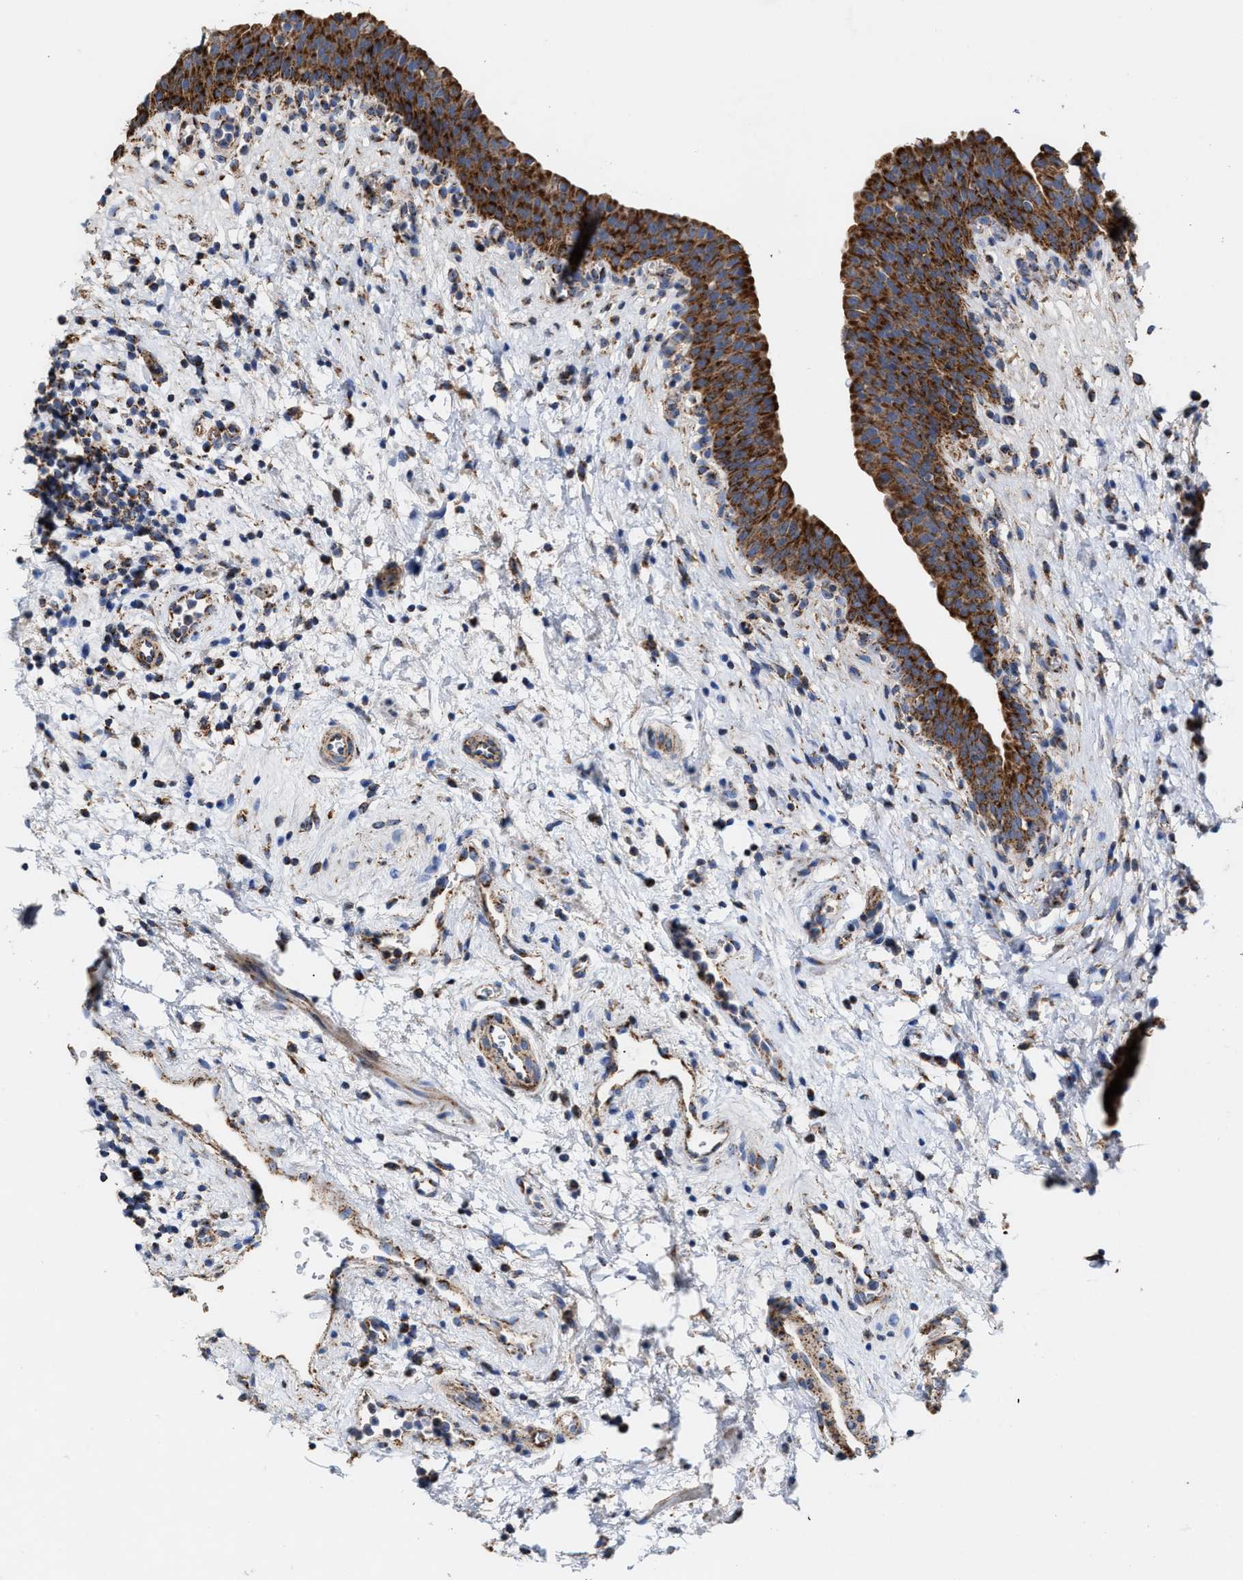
{"staining": {"intensity": "strong", "quantity": ">75%", "location": "cytoplasmic/membranous"}, "tissue": "urinary bladder", "cell_type": "Urothelial cells", "image_type": "normal", "snomed": [{"axis": "morphology", "description": "Normal tissue, NOS"}, {"axis": "topography", "description": "Urinary bladder"}], "caption": "Protein expression analysis of unremarkable urinary bladder exhibits strong cytoplasmic/membranous staining in about >75% of urothelial cells.", "gene": "MECR", "patient": {"sex": "male", "age": 37}}